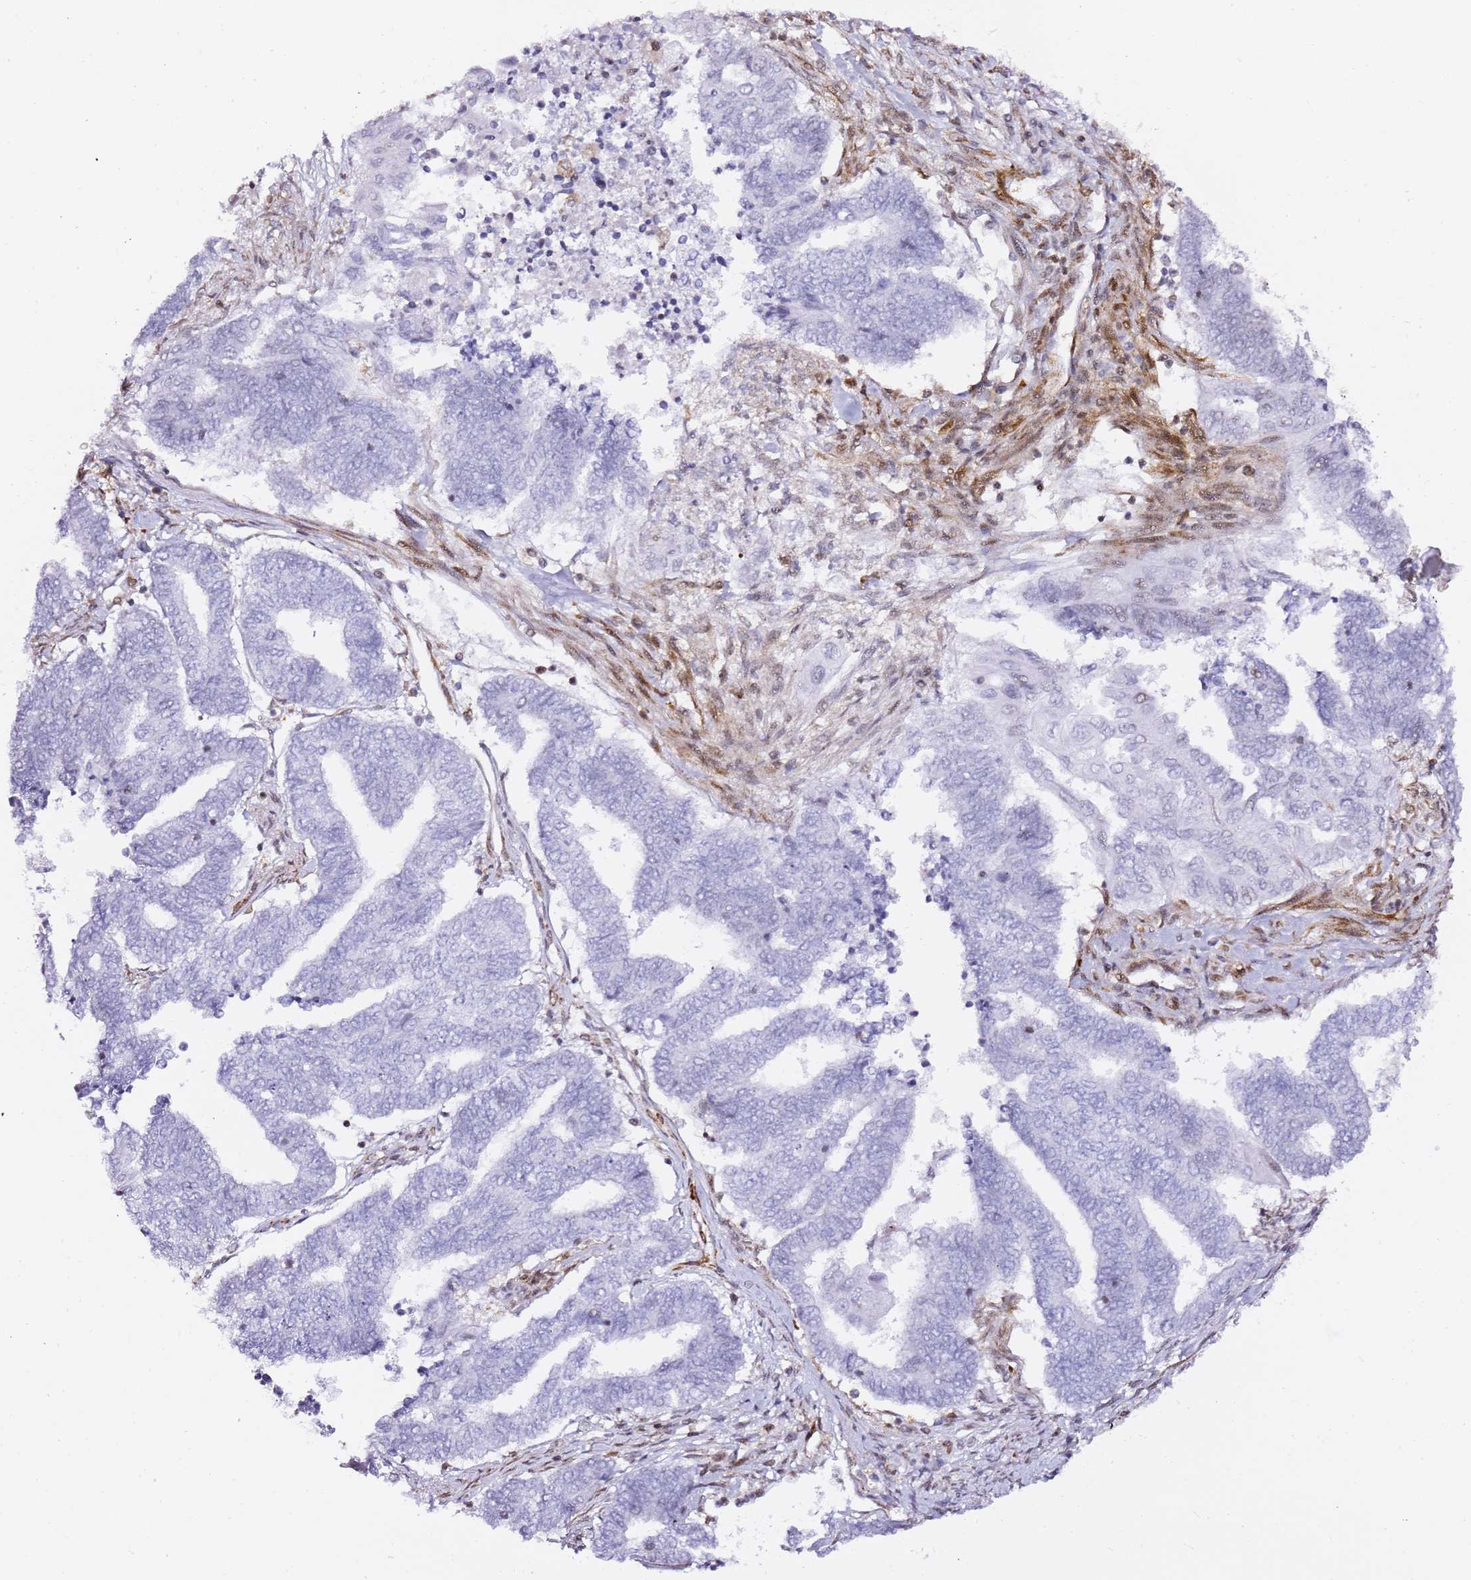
{"staining": {"intensity": "negative", "quantity": "none", "location": "none"}, "tissue": "endometrial cancer", "cell_type": "Tumor cells", "image_type": "cancer", "snomed": [{"axis": "morphology", "description": "Adenocarcinoma, NOS"}, {"axis": "topography", "description": "Uterus"}, {"axis": "topography", "description": "Endometrium"}], "caption": "This is an immunohistochemistry histopathology image of human endometrial cancer. There is no staining in tumor cells.", "gene": "GBP2", "patient": {"sex": "female", "age": 70}}